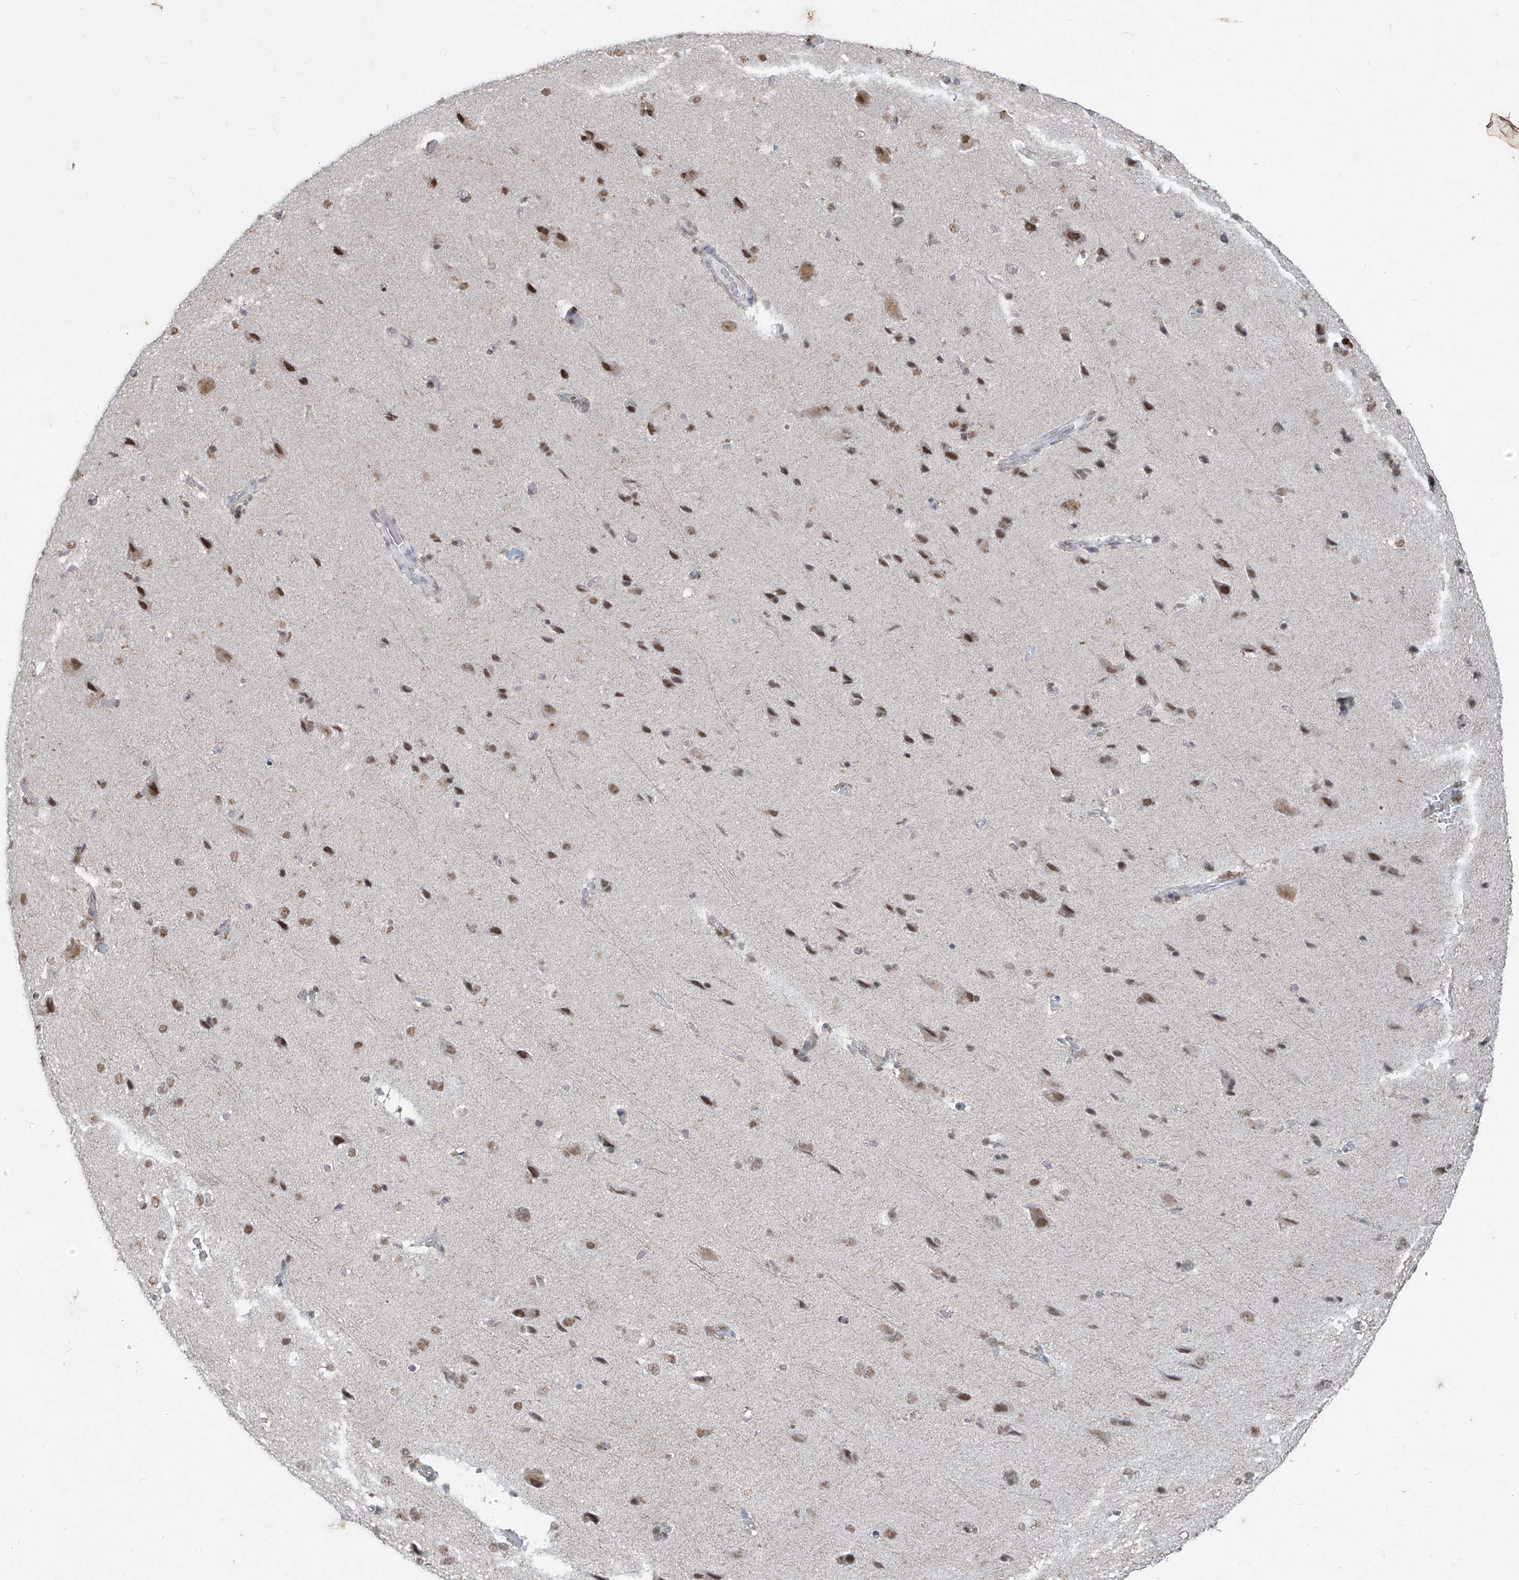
{"staining": {"intensity": "negative", "quantity": "none", "location": "none"}, "tissue": "cerebral cortex", "cell_type": "Endothelial cells", "image_type": "normal", "snomed": [{"axis": "morphology", "description": "Normal tissue, NOS"}, {"axis": "topography", "description": "Cerebral cortex"}], "caption": "The immunohistochemistry (IHC) photomicrograph has no significant expression in endothelial cells of cerebral cortex.", "gene": "TFEC", "patient": {"sex": "male", "age": 62}}